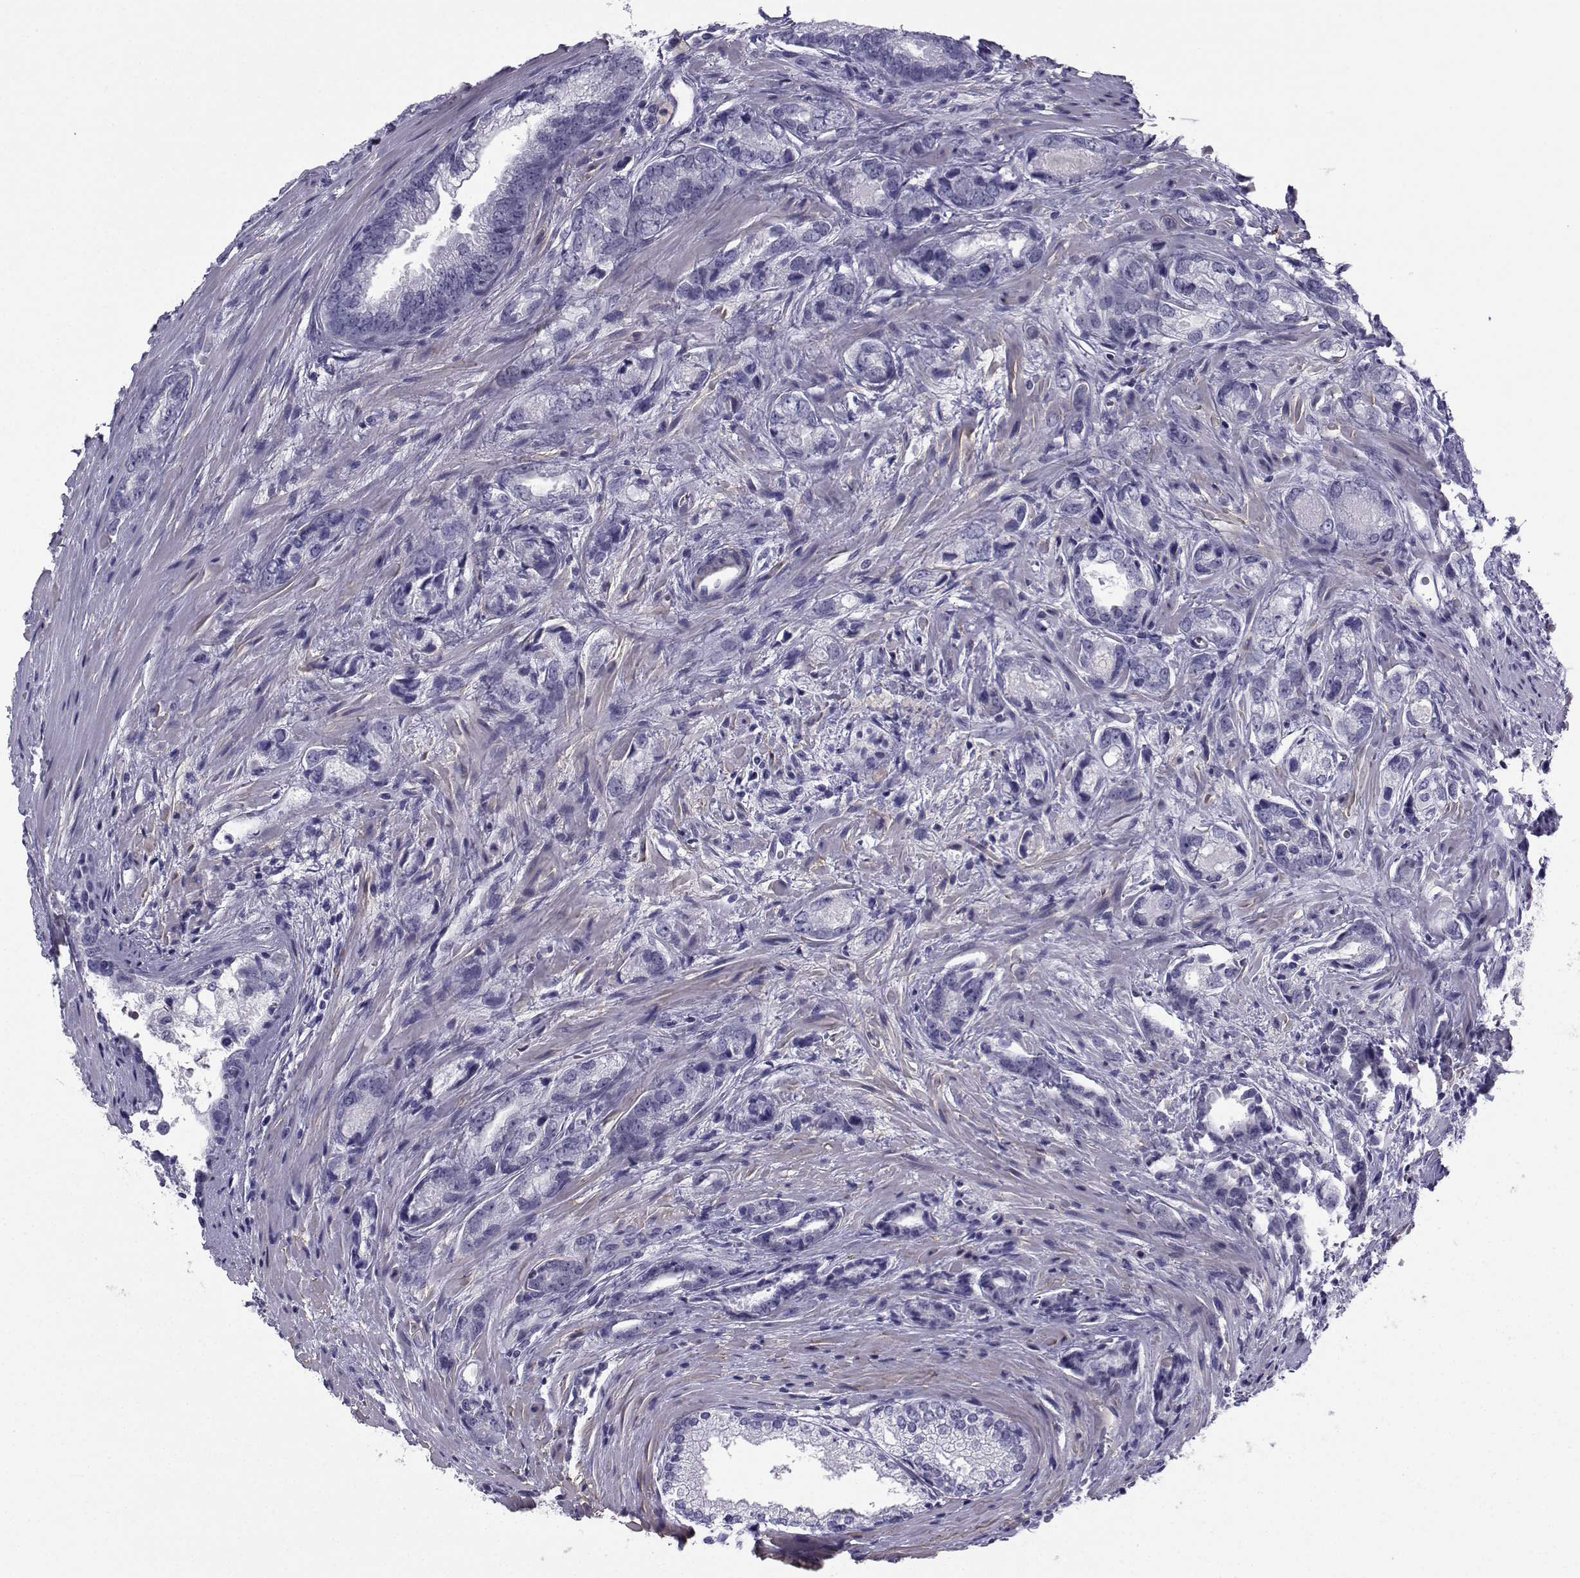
{"staining": {"intensity": "negative", "quantity": "none", "location": "none"}, "tissue": "prostate cancer", "cell_type": "Tumor cells", "image_type": "cancer", "snomed": [{"axis": "morphology", "description": "Adenocarcinoma, NOS"}, {"axis": "morphology", "description": "Adenocarcinoma, High grade"}, {"axis": "topography", "description": "Prostate"}], "caption": "Image shows no protein positivity in tumor cells of adenocarcinoma (prostate) tissue.", "gene": "SPANXD", "patient": {"sex": "male", "age": 70}}